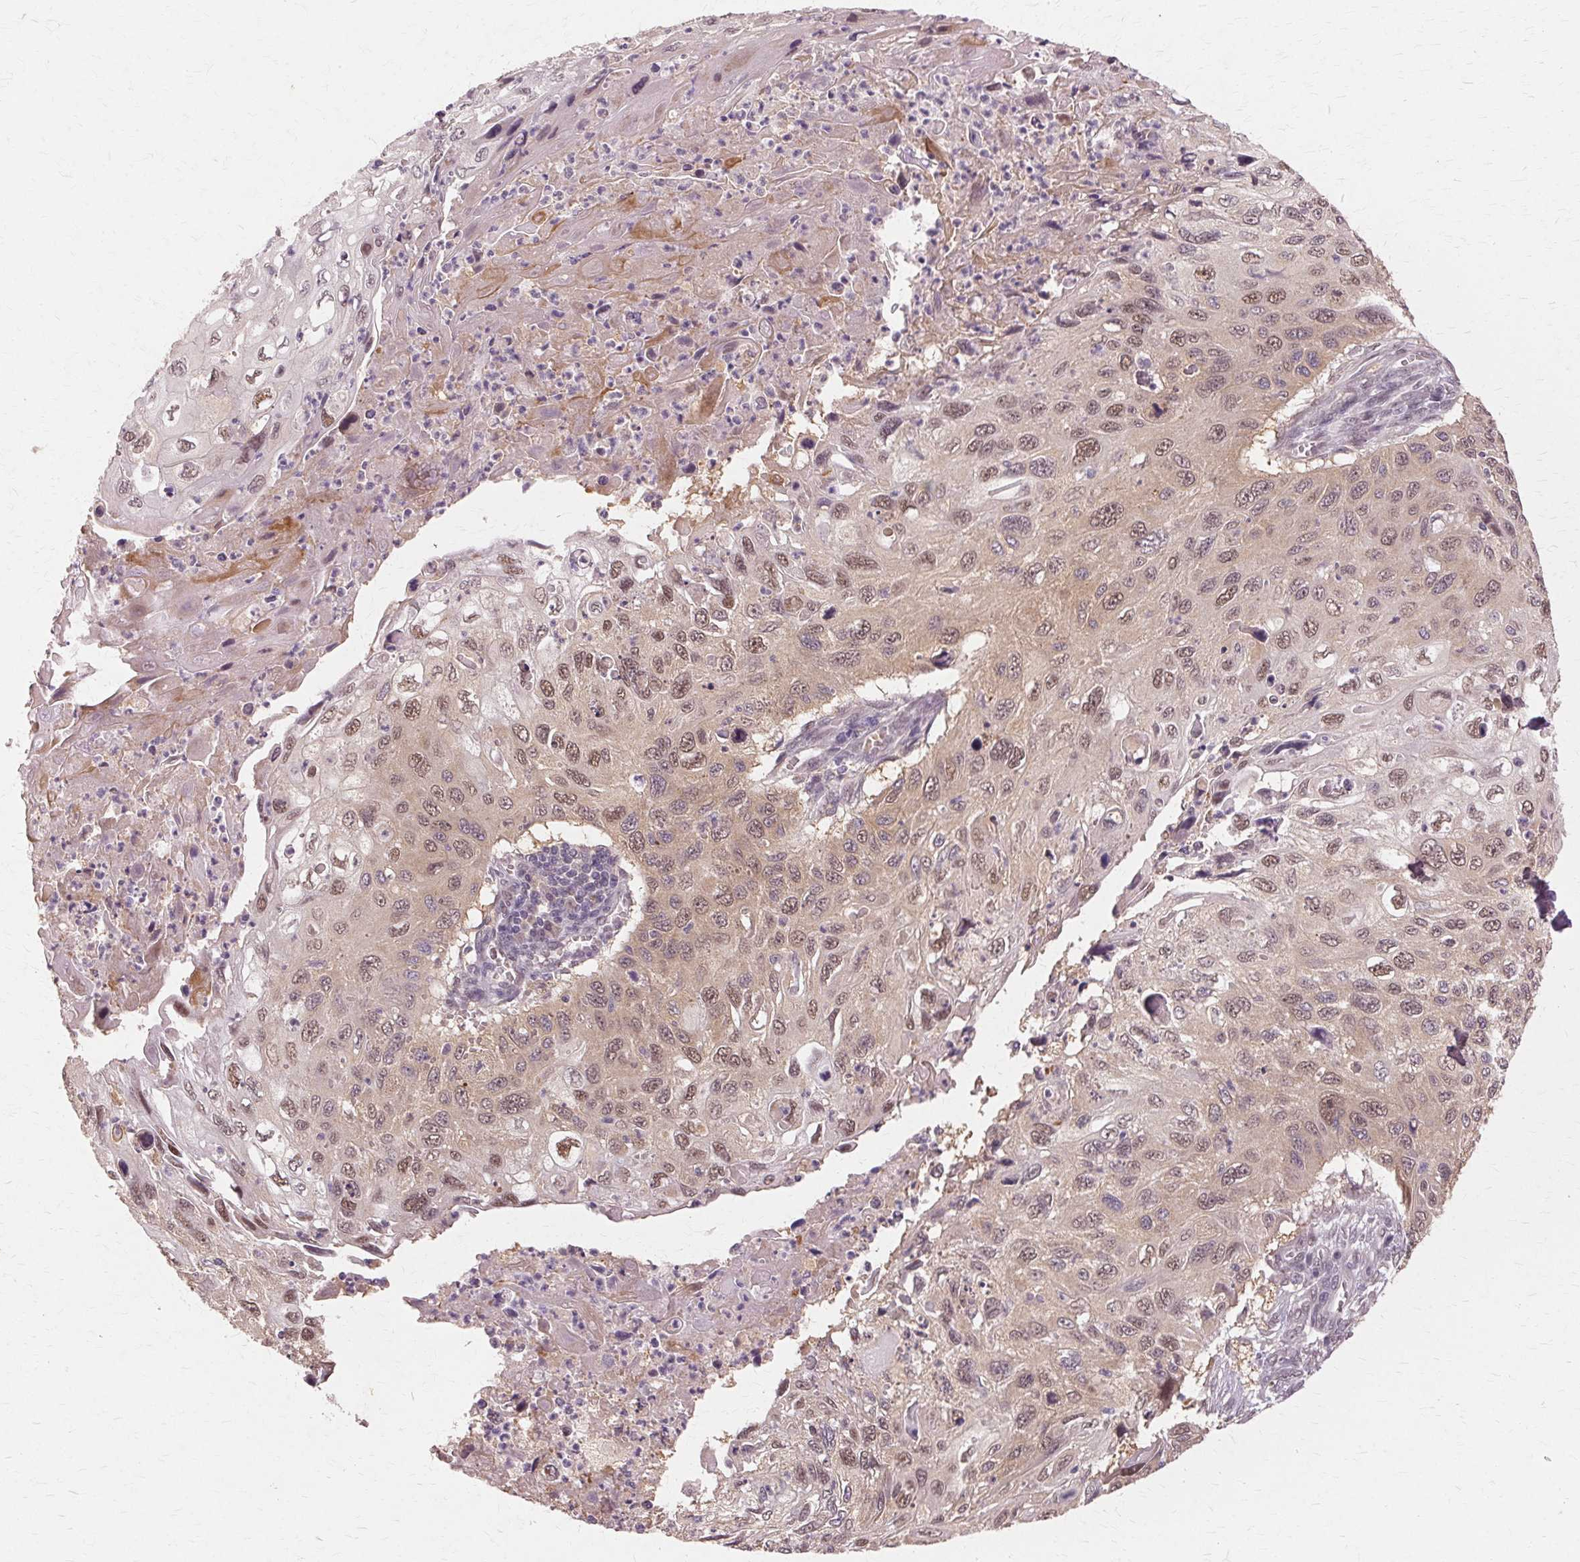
{"staining": {"intensity": "moderate", "quantity": ">75%", "location": "nuclear"}, "tissue": "cervical cancer", "cell_type": "Tumor cells", "image_type": "cancer", "snomed": [{"axis": "morphology", "description": "Squamous cell carcinoma, NOS"}, {"axis": "topography", "description": "Cervix"}], "caption": "An immunohistochemistry histopathology image of tumor tissue is shown. Protein staining in brown shows moderate nuclear positivity in cervical cancer within tumor cells. Nuclei are stained in blue.", "gene": "PRMT5", "patient": {"sex": "female", "age": 70}}